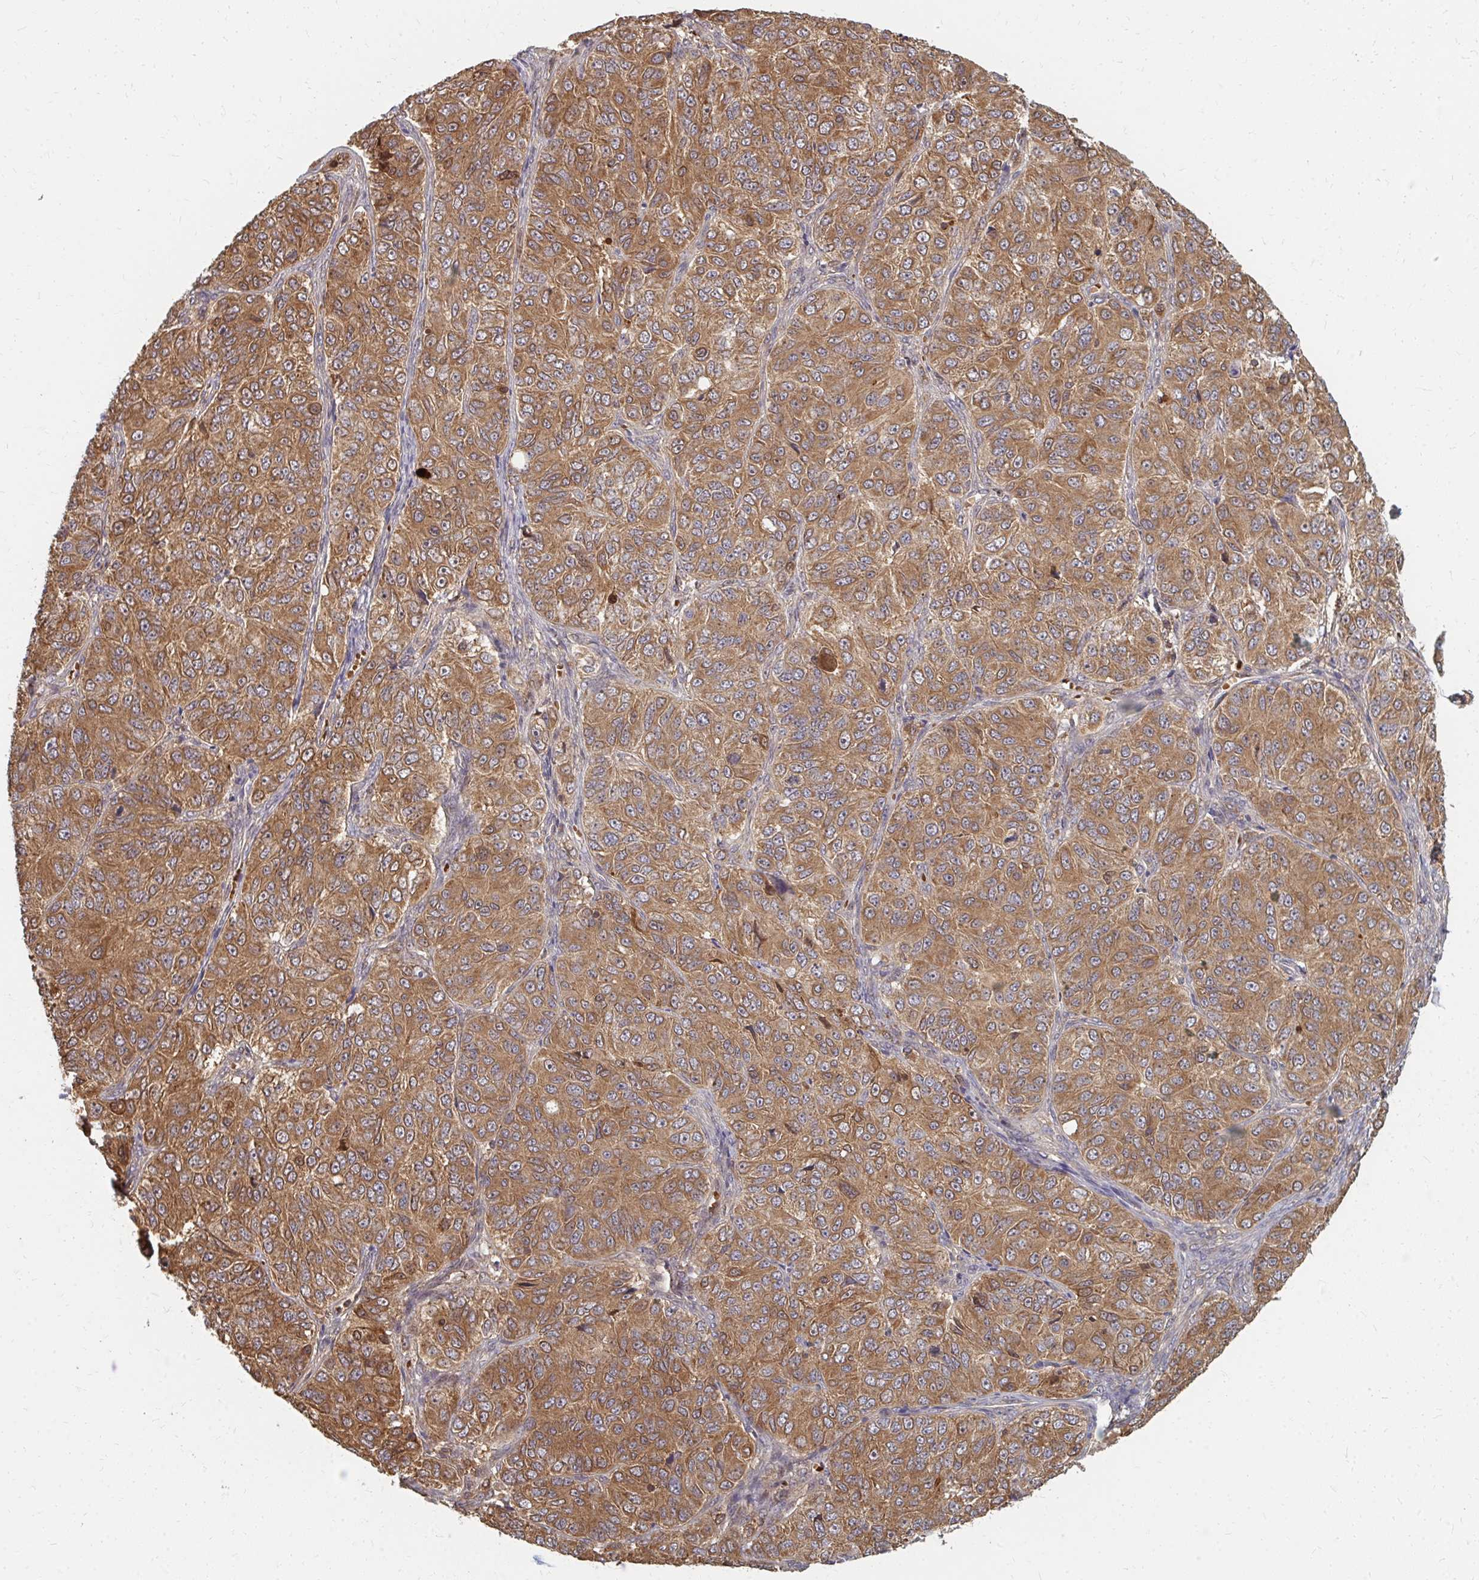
{"staining": {"intensity": "moderate", "quantity": ">75%", "location": "cytoplasmic/membranous"}, "tissue": "ovarian cancer", "cell_type": "Tumor cells", "image_type": "cancer", "snomed": [{"axis": "morphology", "description": "Carcinoma, endometroid"}, {"axis": "topography", "description": "Ovary"}], "caption": "Tumor cells display medium levels of moderate cytoplasmic/membranous positivity in approximately >75% of cells in ovarian cancer (endometroid carcinoma). (Brightfield microscopy of DAB IHC at high magnification).", "gene": "ZNF285", "patient": {"sex": "female", "age": 51}}